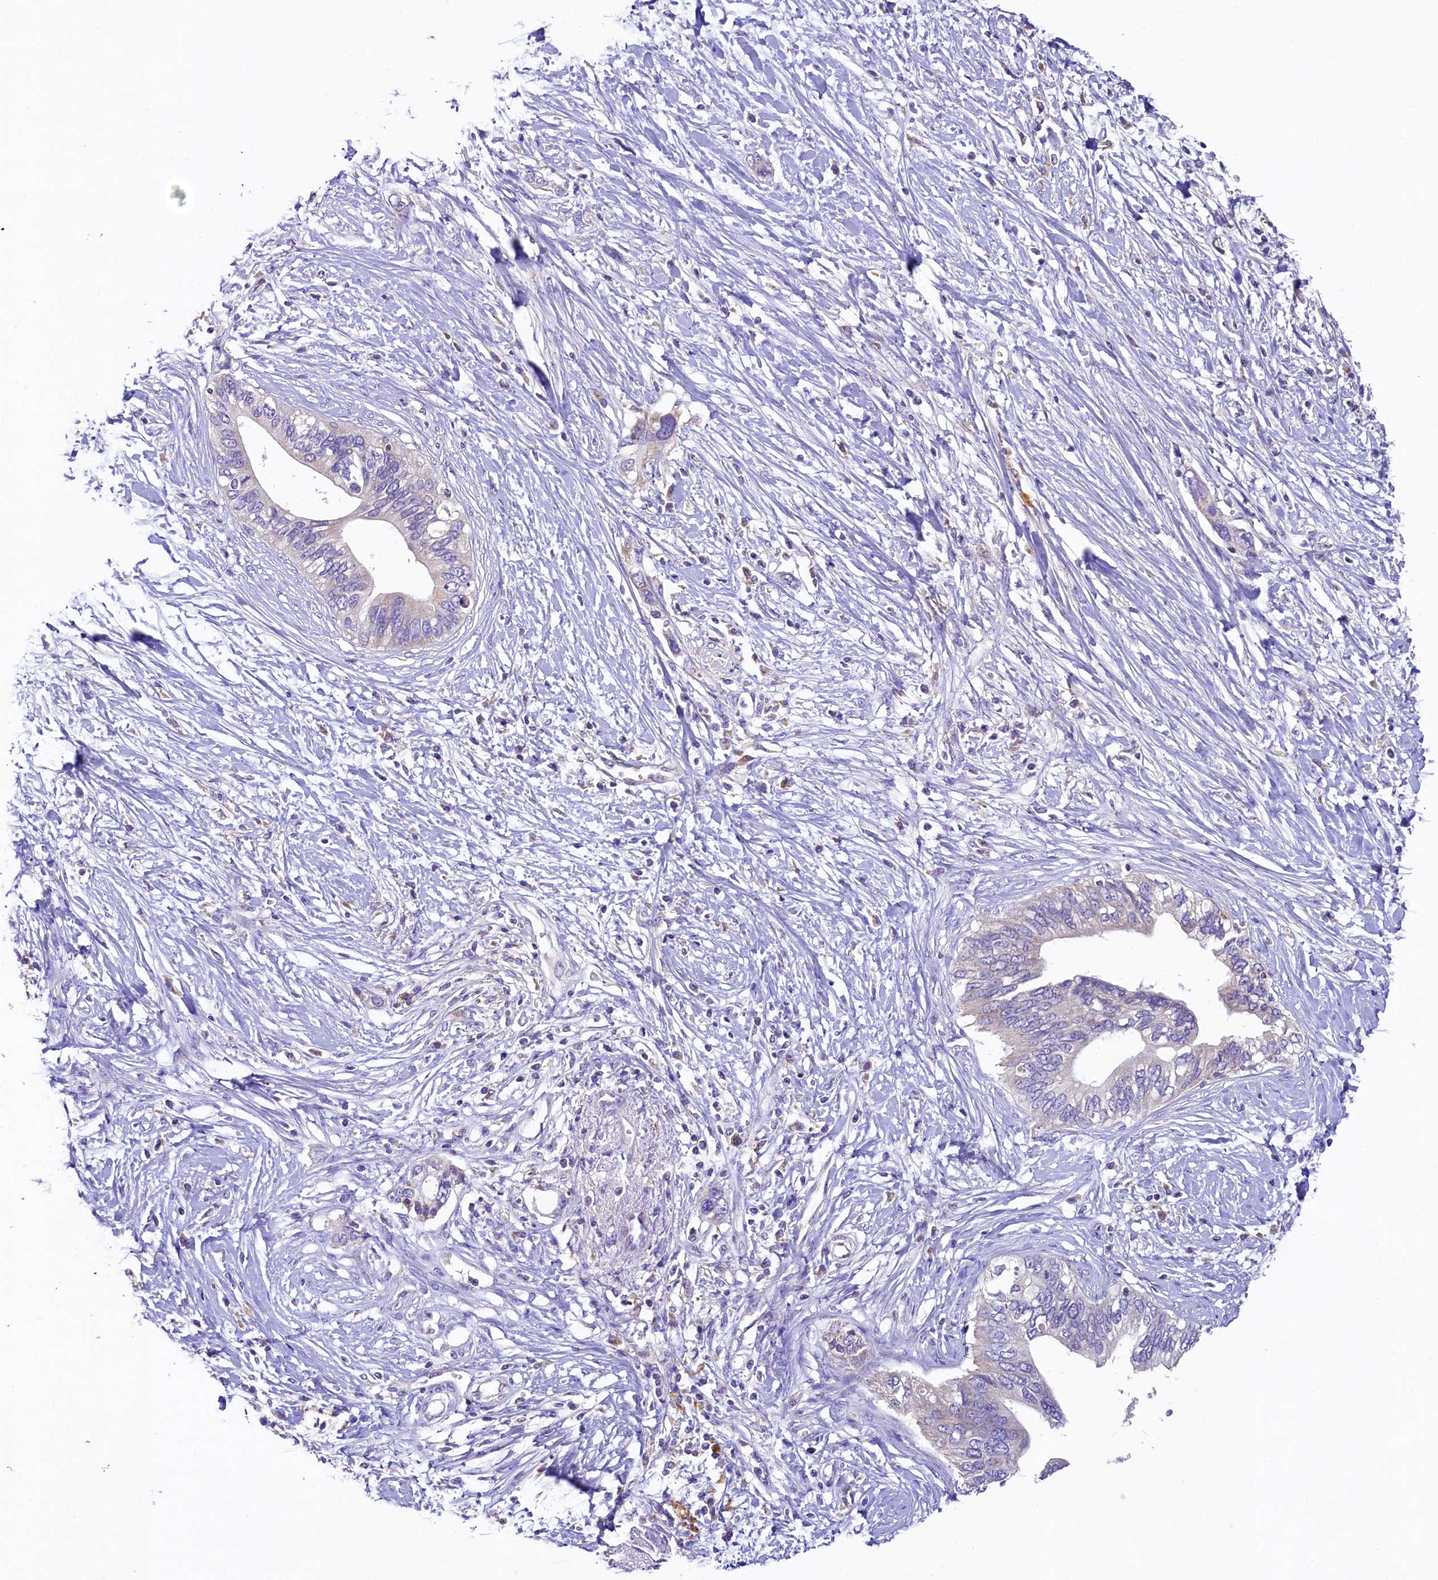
{"staining": {"intensity": "negative", "quantity": "none", "location": "none"}, "tissue": "pancreatic cancer", "cell_type": "Tumor cells", "image_type": "cancer", "snomed": [{"axis": "morphology", "description": "Normal tissue, NOS"}, {"axis": "morphology", "description": "Adenocarcinoma, NOS"}, {"axis": "topography", "description": "Pancreas"}, {"axis": "topography", "description": "Peripheral nerve tissue"}], "caption": "A high-resolution micrograph shows immunohistochemistry staining of pancreatic adenocarcinoma, which reveals no significant positivity in tumor cells. The staining is performed using DAB (3,3'-diaminobenzidine) brown chromogen with nuclei counter-stained in using hematoxylin.", "gene": "PMPCB", "patient": {"sex": "male", "age": 59}}